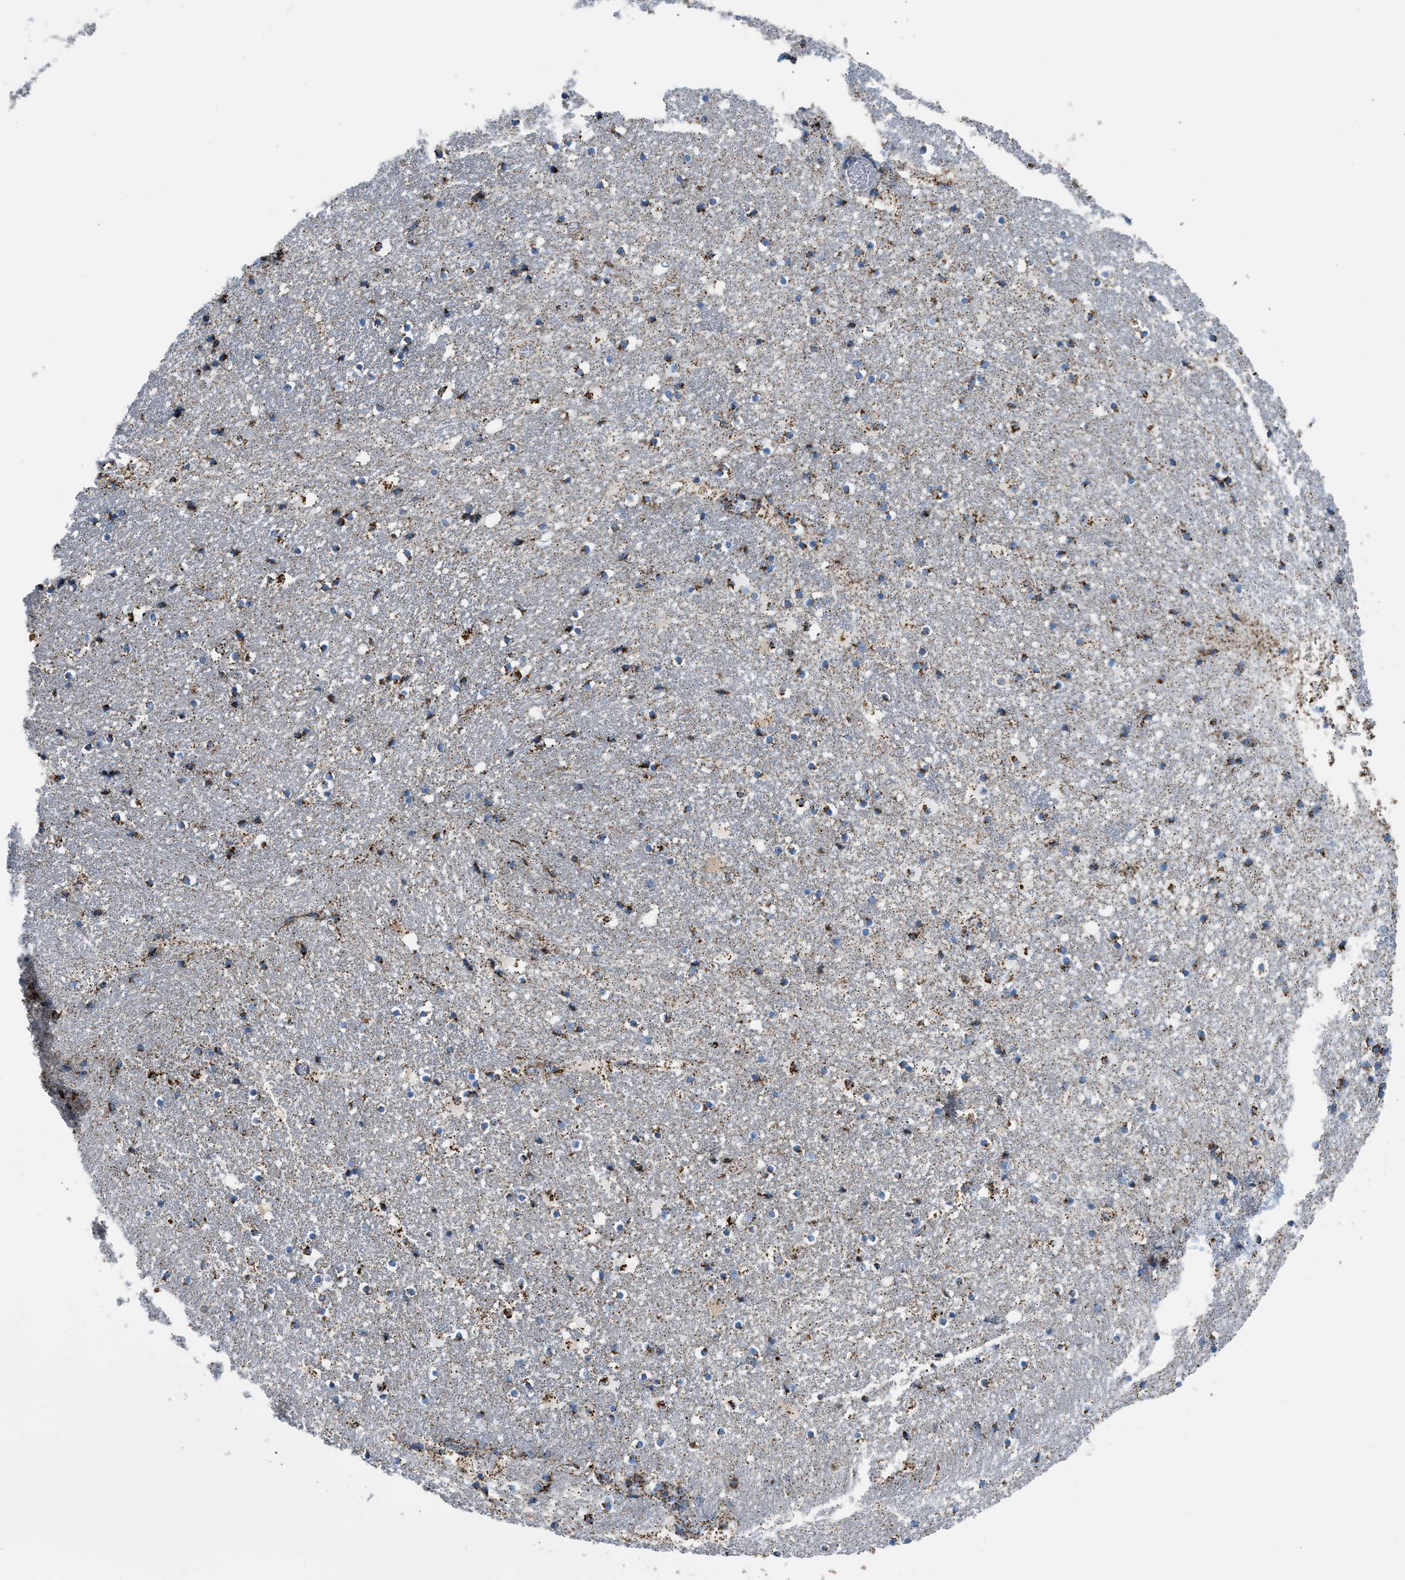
{"staining": {"intensity": "strong", "quantity": "25%-75%", "location": "cytoplasmic/membranous"}, "tissue": "caudate", "cell_type": "Glial cells", "image_type": "normal", "snomed": [{"axis": "morphology", "description": "Normal tissue, NOS"}, {"axis": "topography", "description": "Lateral ventricle wall"}], "caption": "Protein expression by immunohistochemistry shows strong cytoplasmic/membranous positivity in about 25%-75% of glial cells in benign caudate.", "gene": "ETFB", "patient": {"sex": "male", "age": 45}}